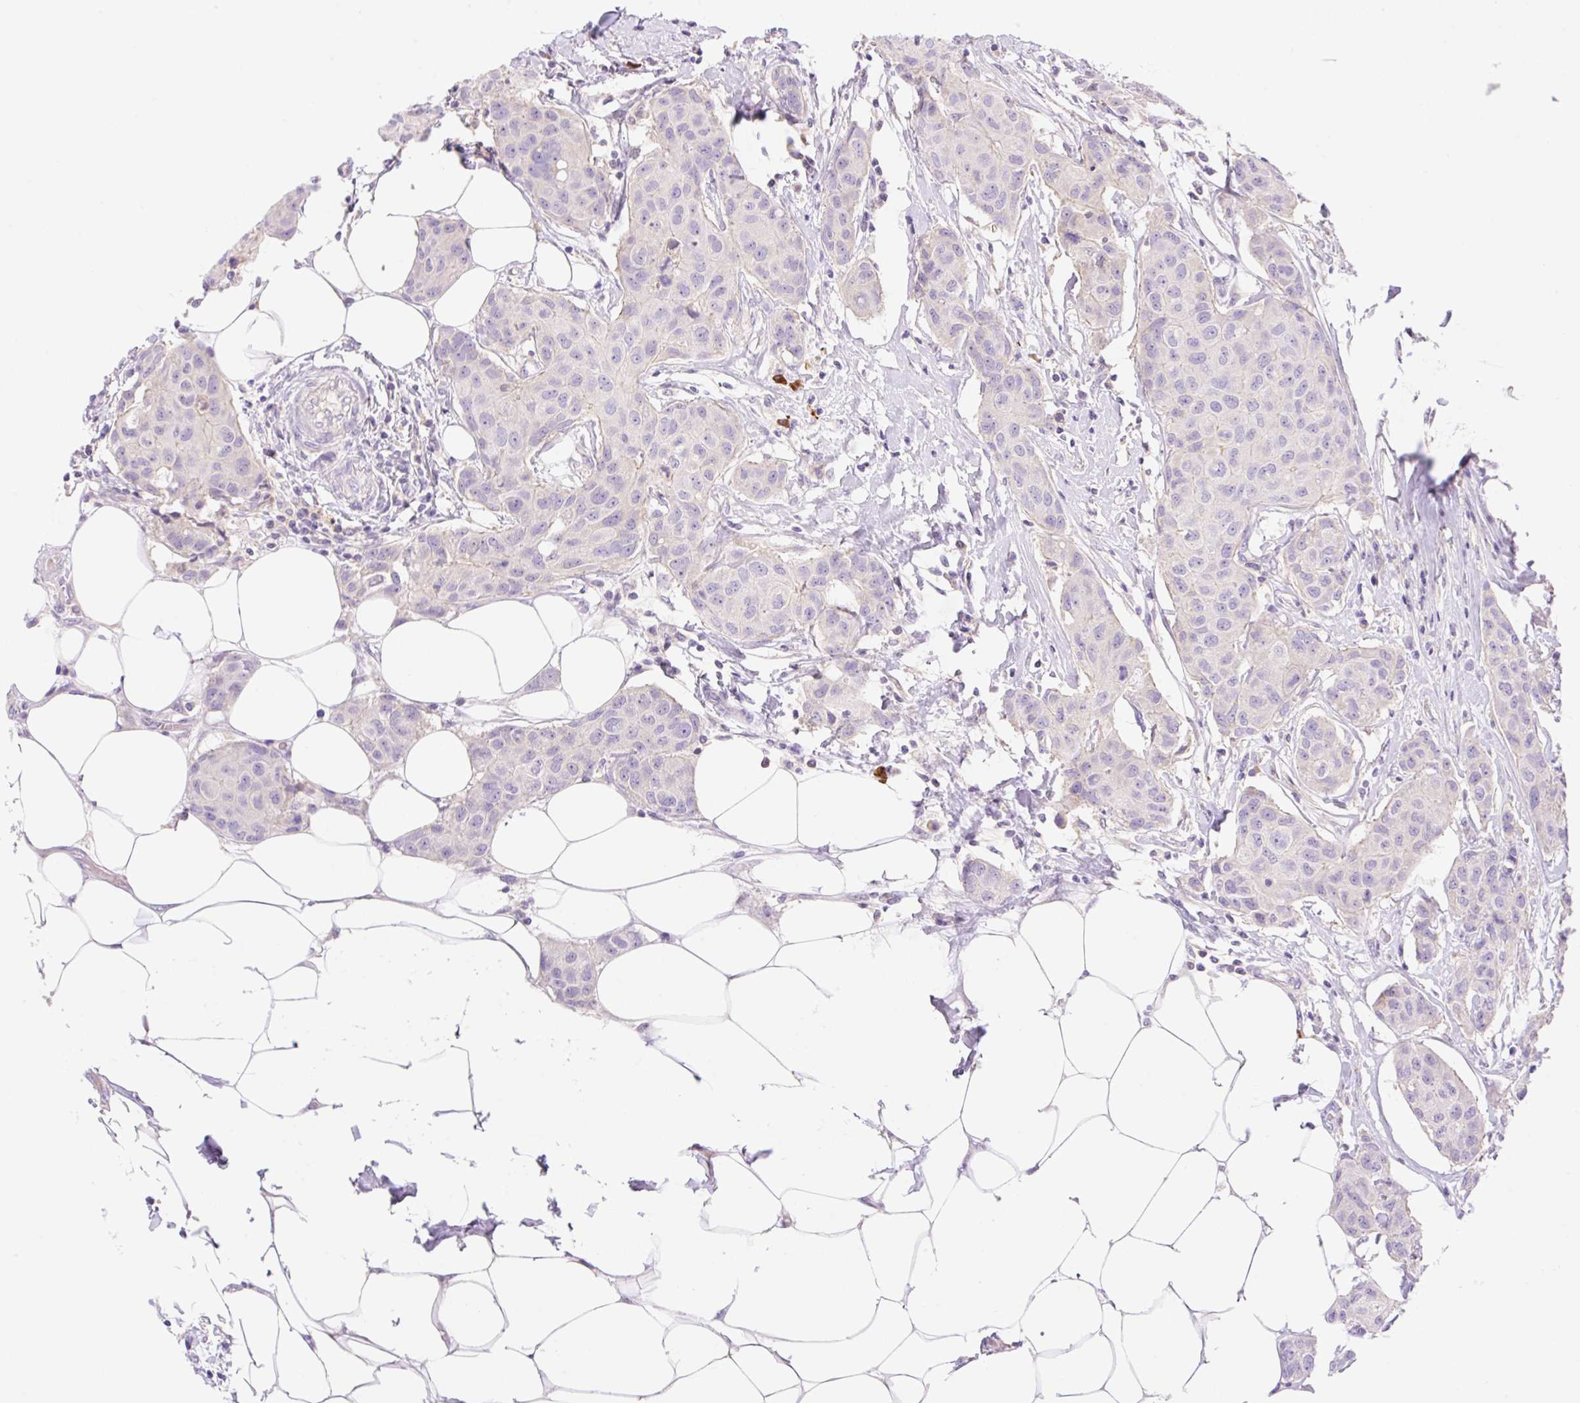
{"staining": {"intensity": "negative", "quantity": "none", "location": "none"}, "tissue": "breast cancer", "cell_type": "Tumor cells", "image_type": "cancer", "snomed": [{"axis": "morphology", "description": "Duct carcinoma"}, {"axis": "topography", "description": "Breast"}, {"axis": "topography", "description": "Lymph node"}], "caption": "Immunohistochemistry photomicrograph of neoplastic tissue: breast cancer (infiltrating ductal carcinoma) stained with DAB (3,3'-diaminobenzidine) displays no significant protein expression in tumor cells. (Stains: DAB immunohistochemistry (IHC) with hematoxylin counter stain, Microscopy: brightfield microscopy at high magnification).", "gene": "DENND5A", "patient": {"sex": "female", "age": 80}}